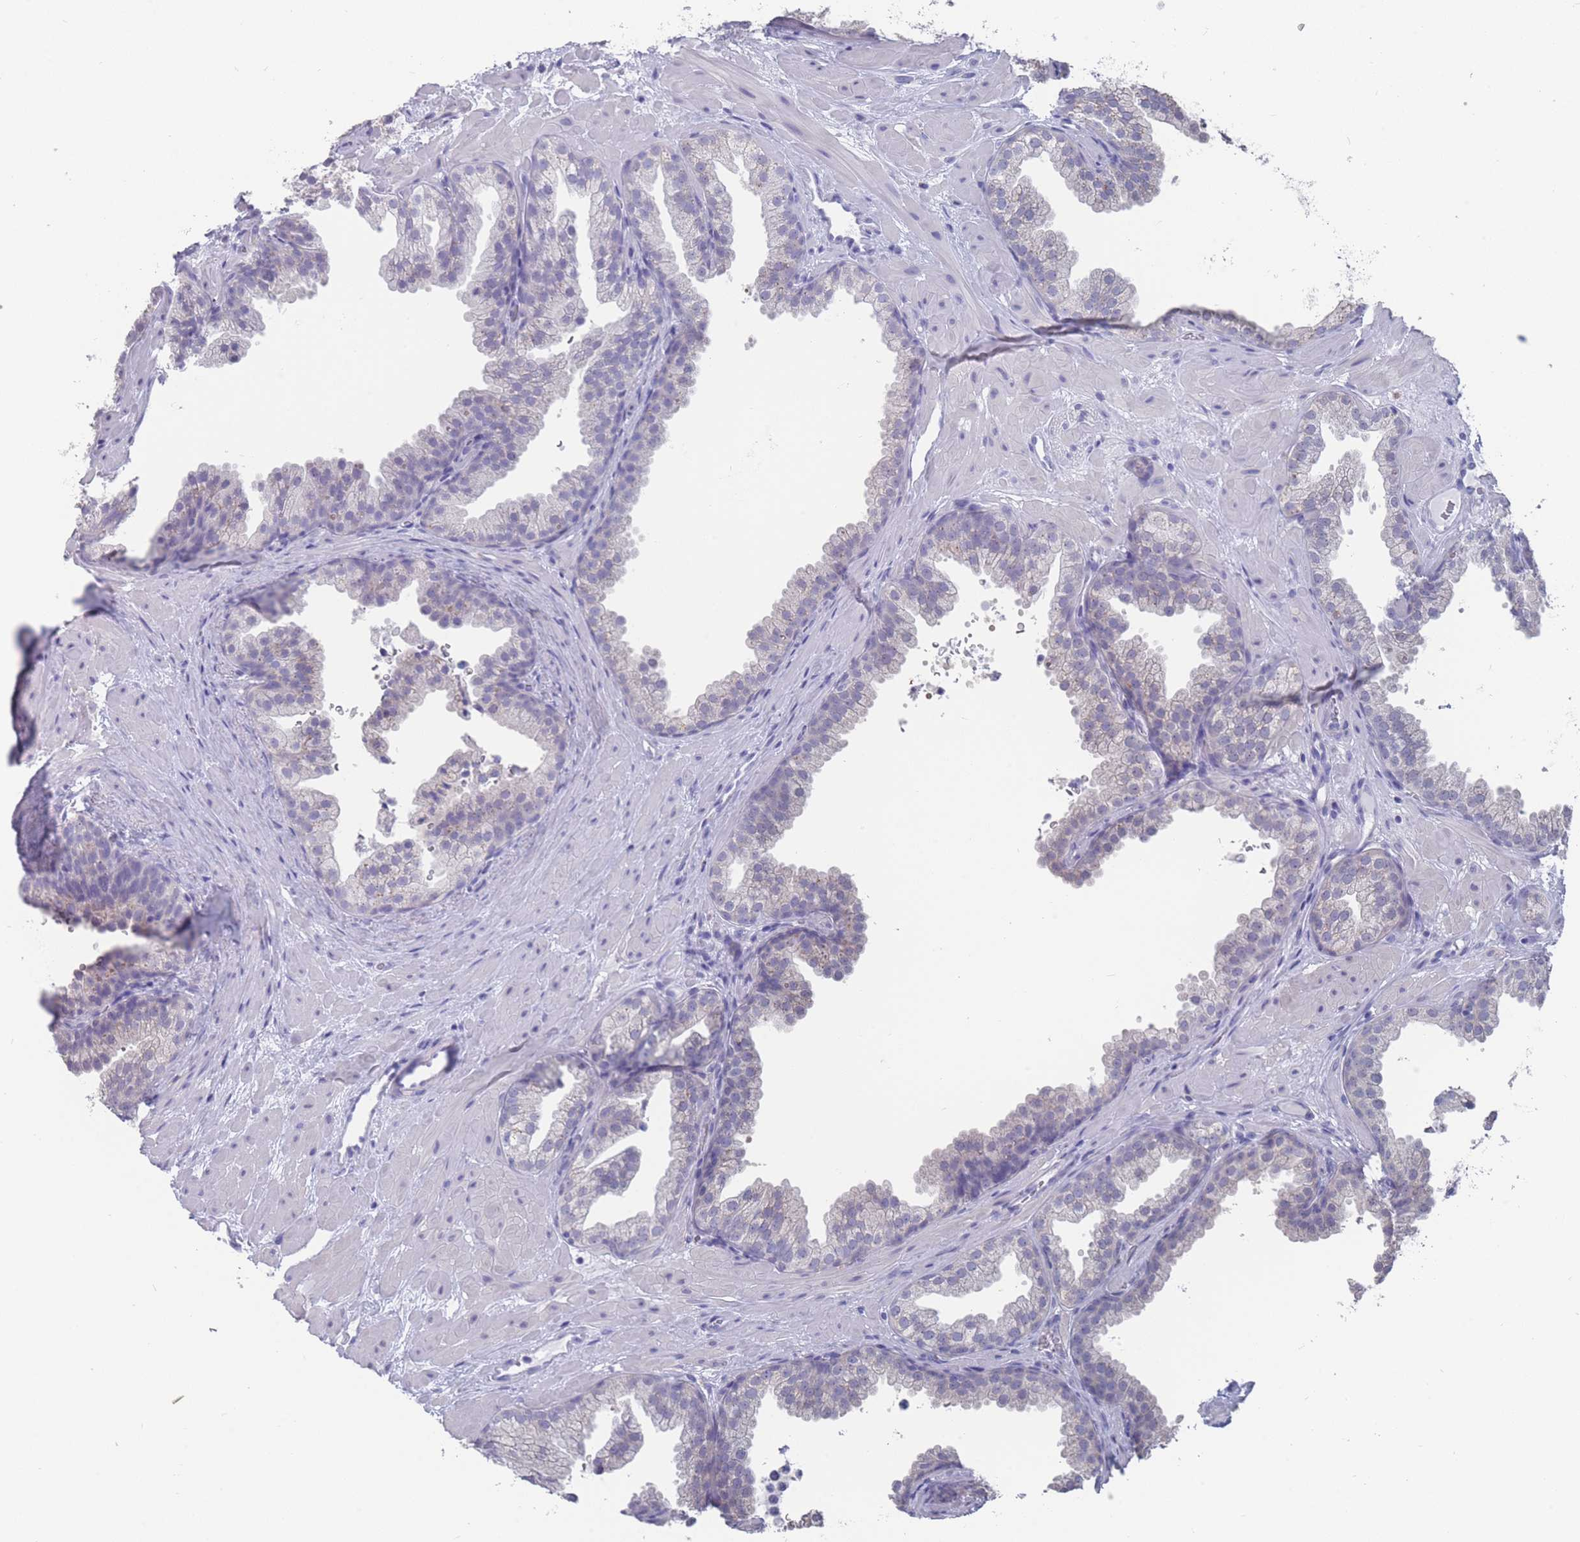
{"staining": {"intensity": "negative", "quantity": "none", "location": "none"}, "tissue": "prostate", "cell_type": "Glandular cells", "image_type": "normal", "snomed": [{"axis": "morphology", "description": "Normal tissue, NOS"}, {"axis": "topography", "description": "Prostate"}], "caption": "Image shows no significant protein expression in glandular cells of benign prostate.", "gene": "CYP51A1", "patient": {"sex": "male", "age": 37}}